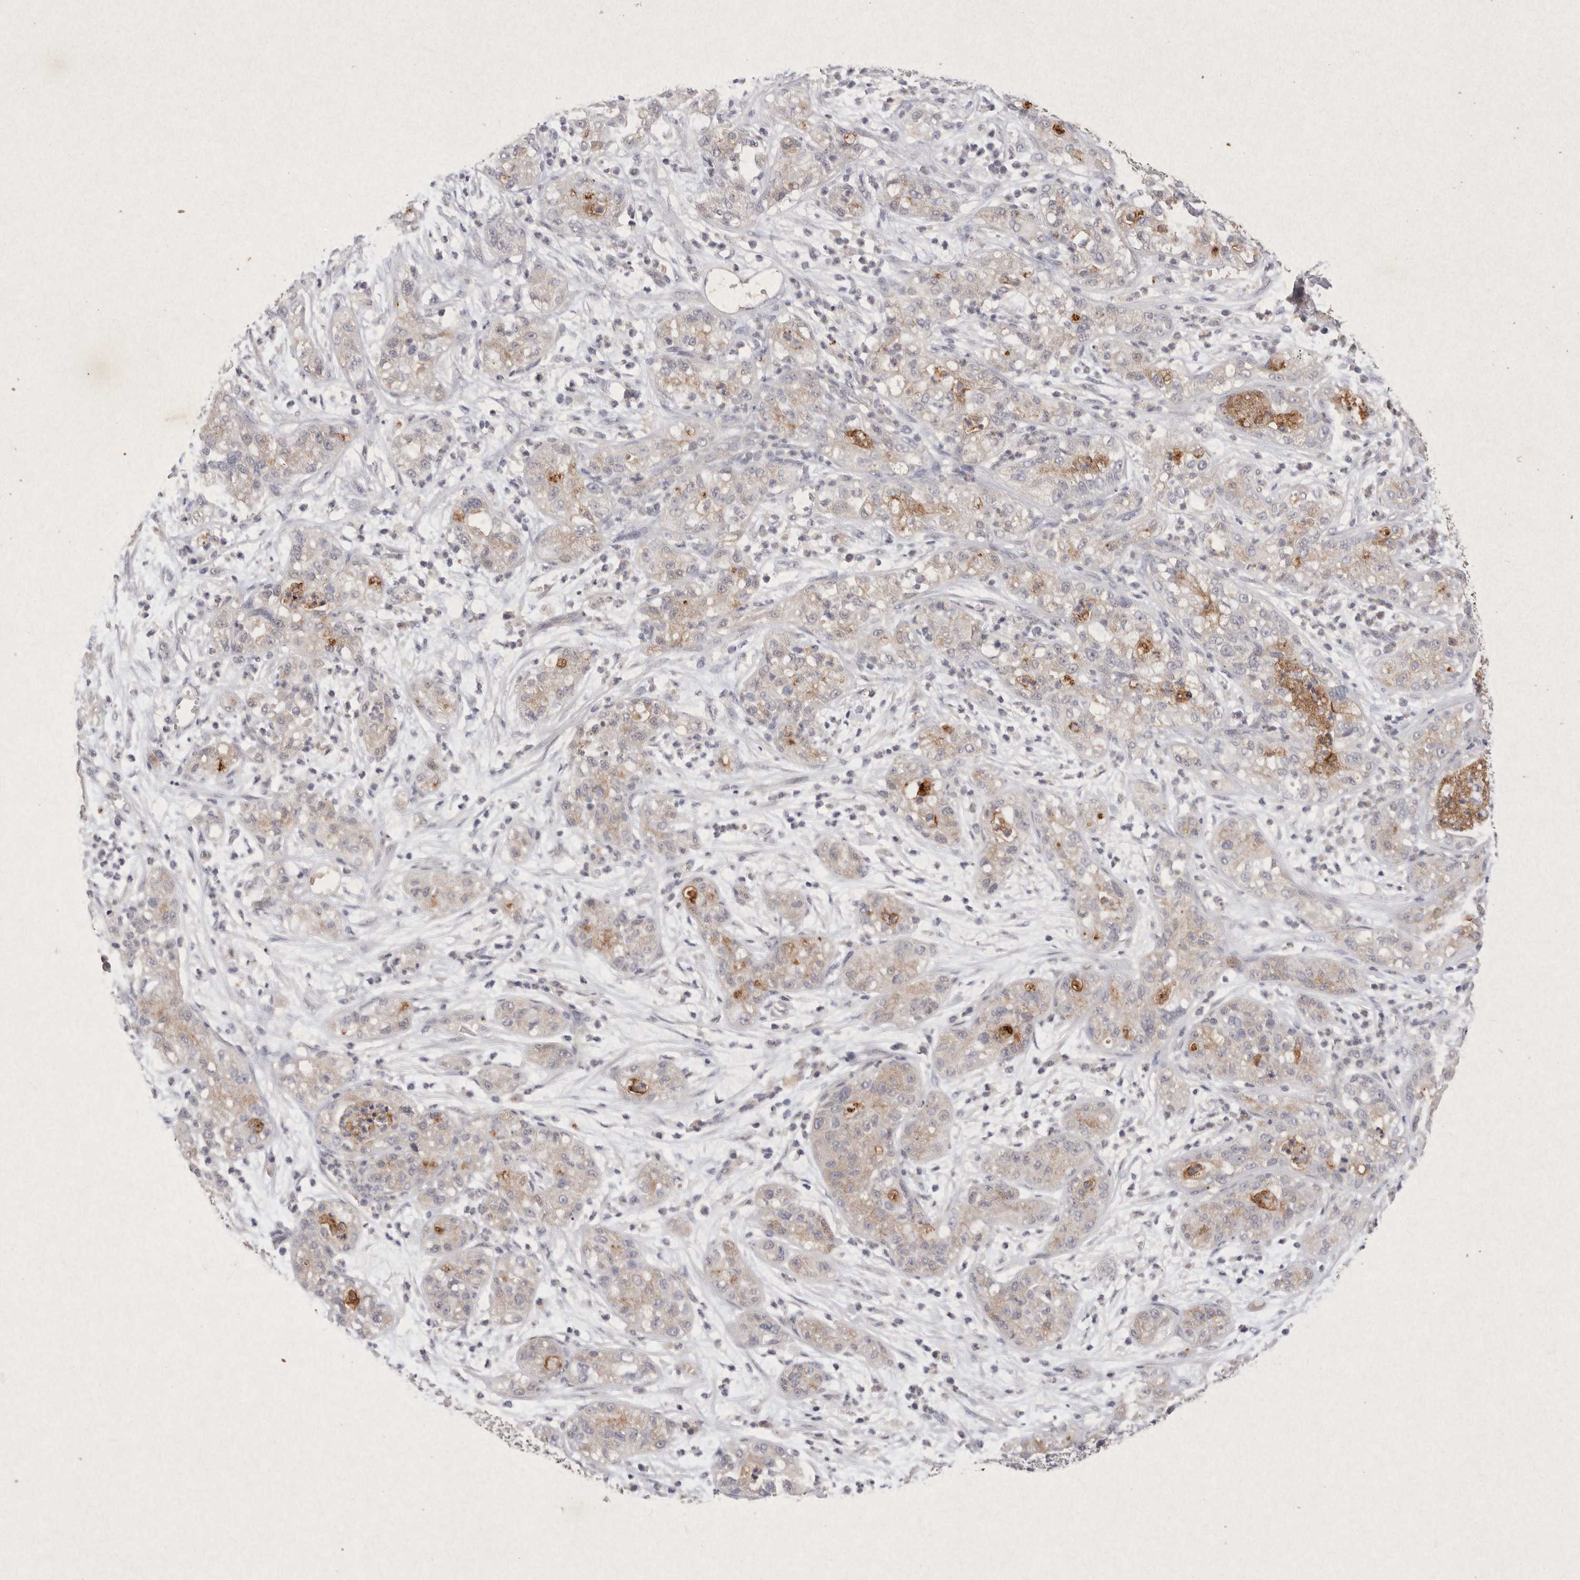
{"staining": {"intensity": "weak", "quantity": "25%-75%", "location": "cytoplasmic/membranous"}, "tissue": "pancreatic cancer", "cell_type": "Tumor cells", "image_type": "cancer", "snomed": [{"axis": "morphology", "description": "Adenocarcinoma, NOS"}, {"axis": "topography", "description": "Pancreas"}], "caption": "The immunohistochemical stain labels weak cytoplasmic/membranous positivity in tumor cells of pancreatic cancer tissue. Nuclei are stained in blue.", "gene": "RASSF3", "patient": {"sex": "female", "age": 78}}